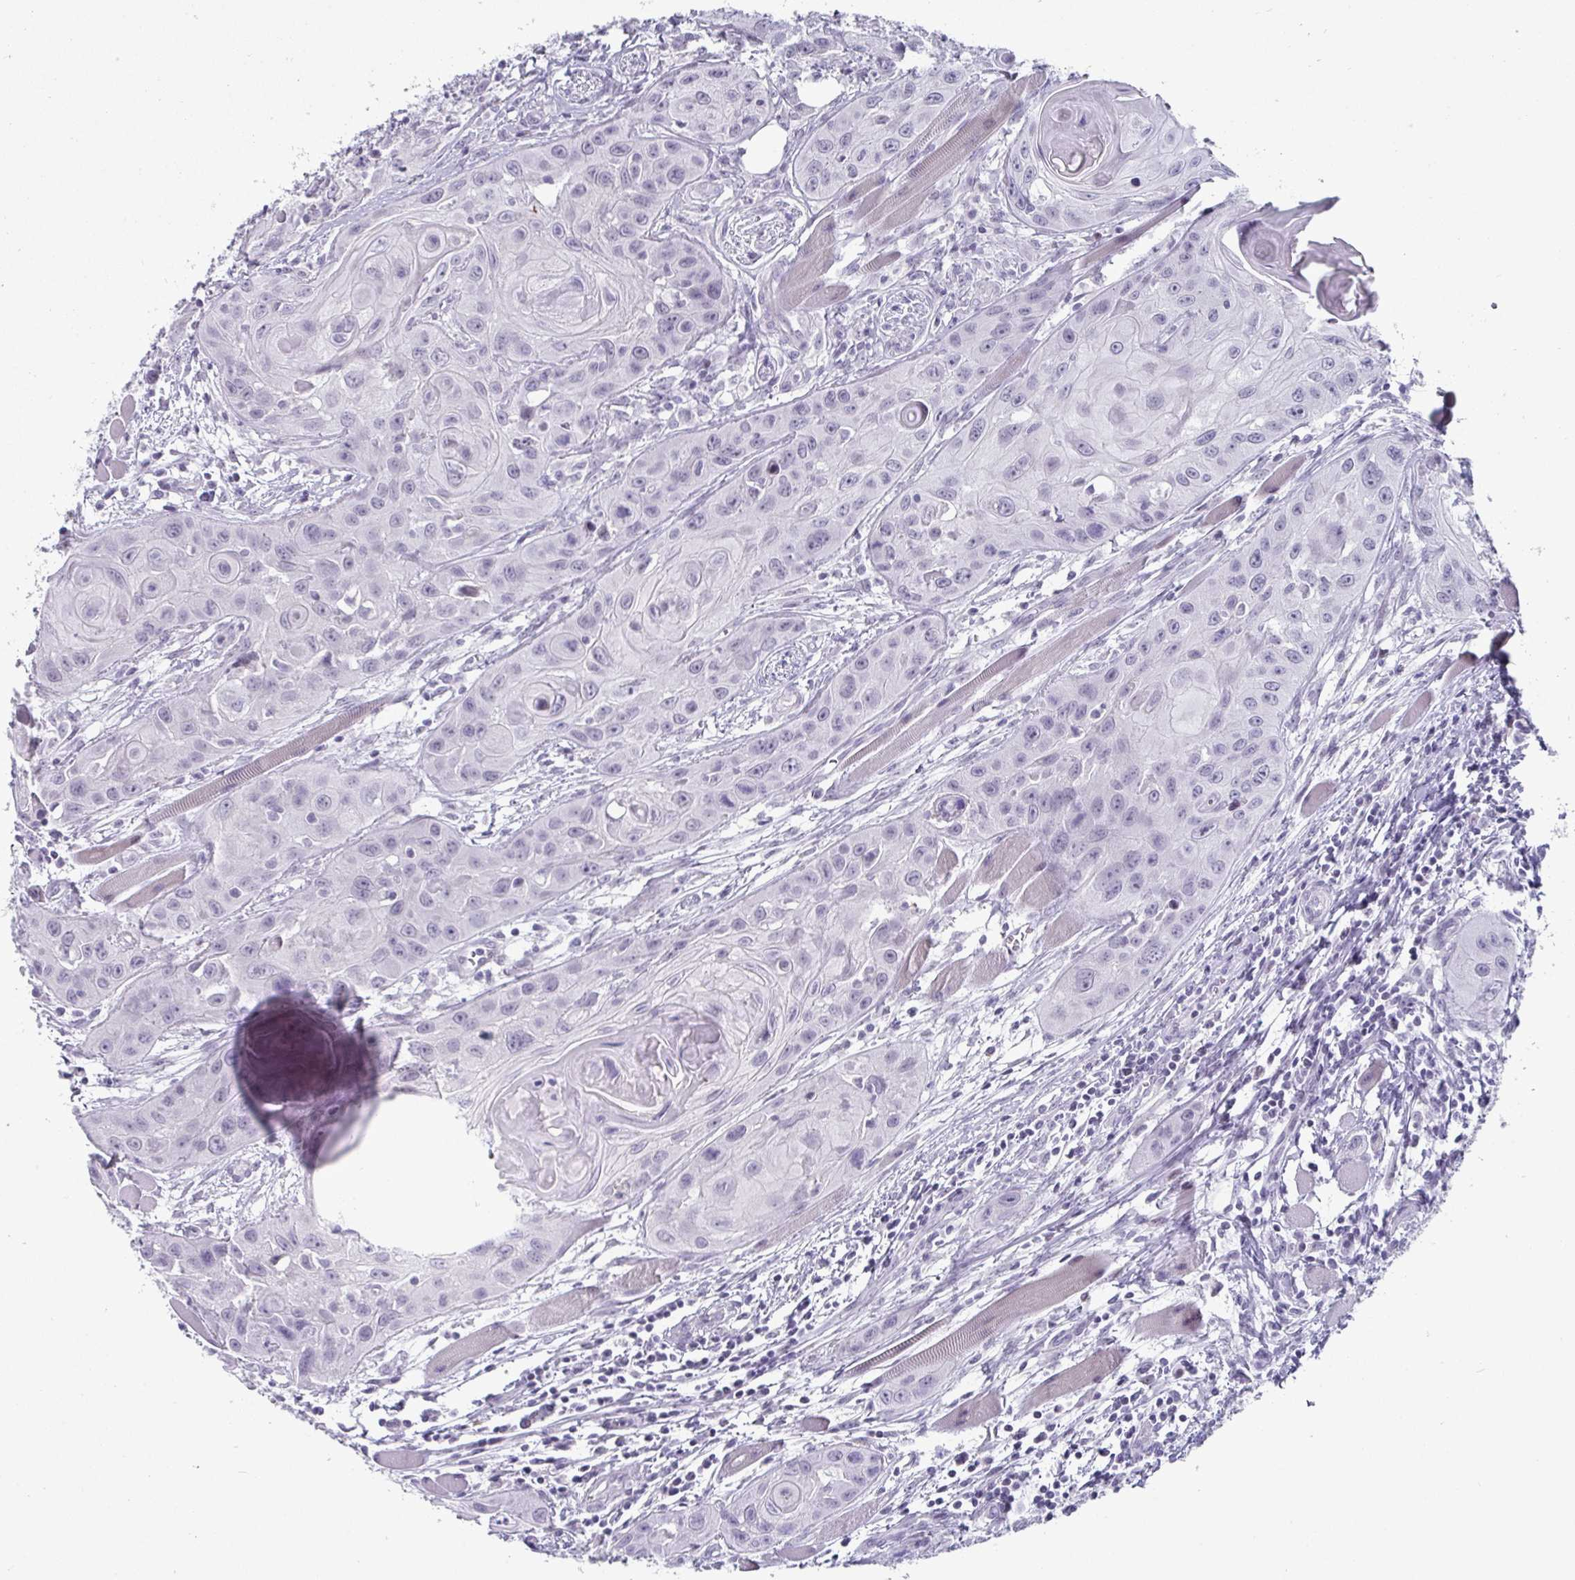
{"staining": {"intensity": "negative", "quantity": "none", "location": "none"}, "tissue": "head and neck cancer", "cell_type": "Tumor cells", "image_type": "cancer", "snomed": [{"axis": "morphology", "description": "Squamous cell carcinoma, NOS"}, {"axis": "topography", "description": "Oral tissue"}, {"axis": "topography", "description": "Head-Neck"}], "caption": "Human squamous cell carcinoma (head and neck) stained for a protein using immunohistochemistry demonstrates no staining in tumor cells.", "gene": "VSIG10L", "patient": {"sex": "male", "age": 58}}